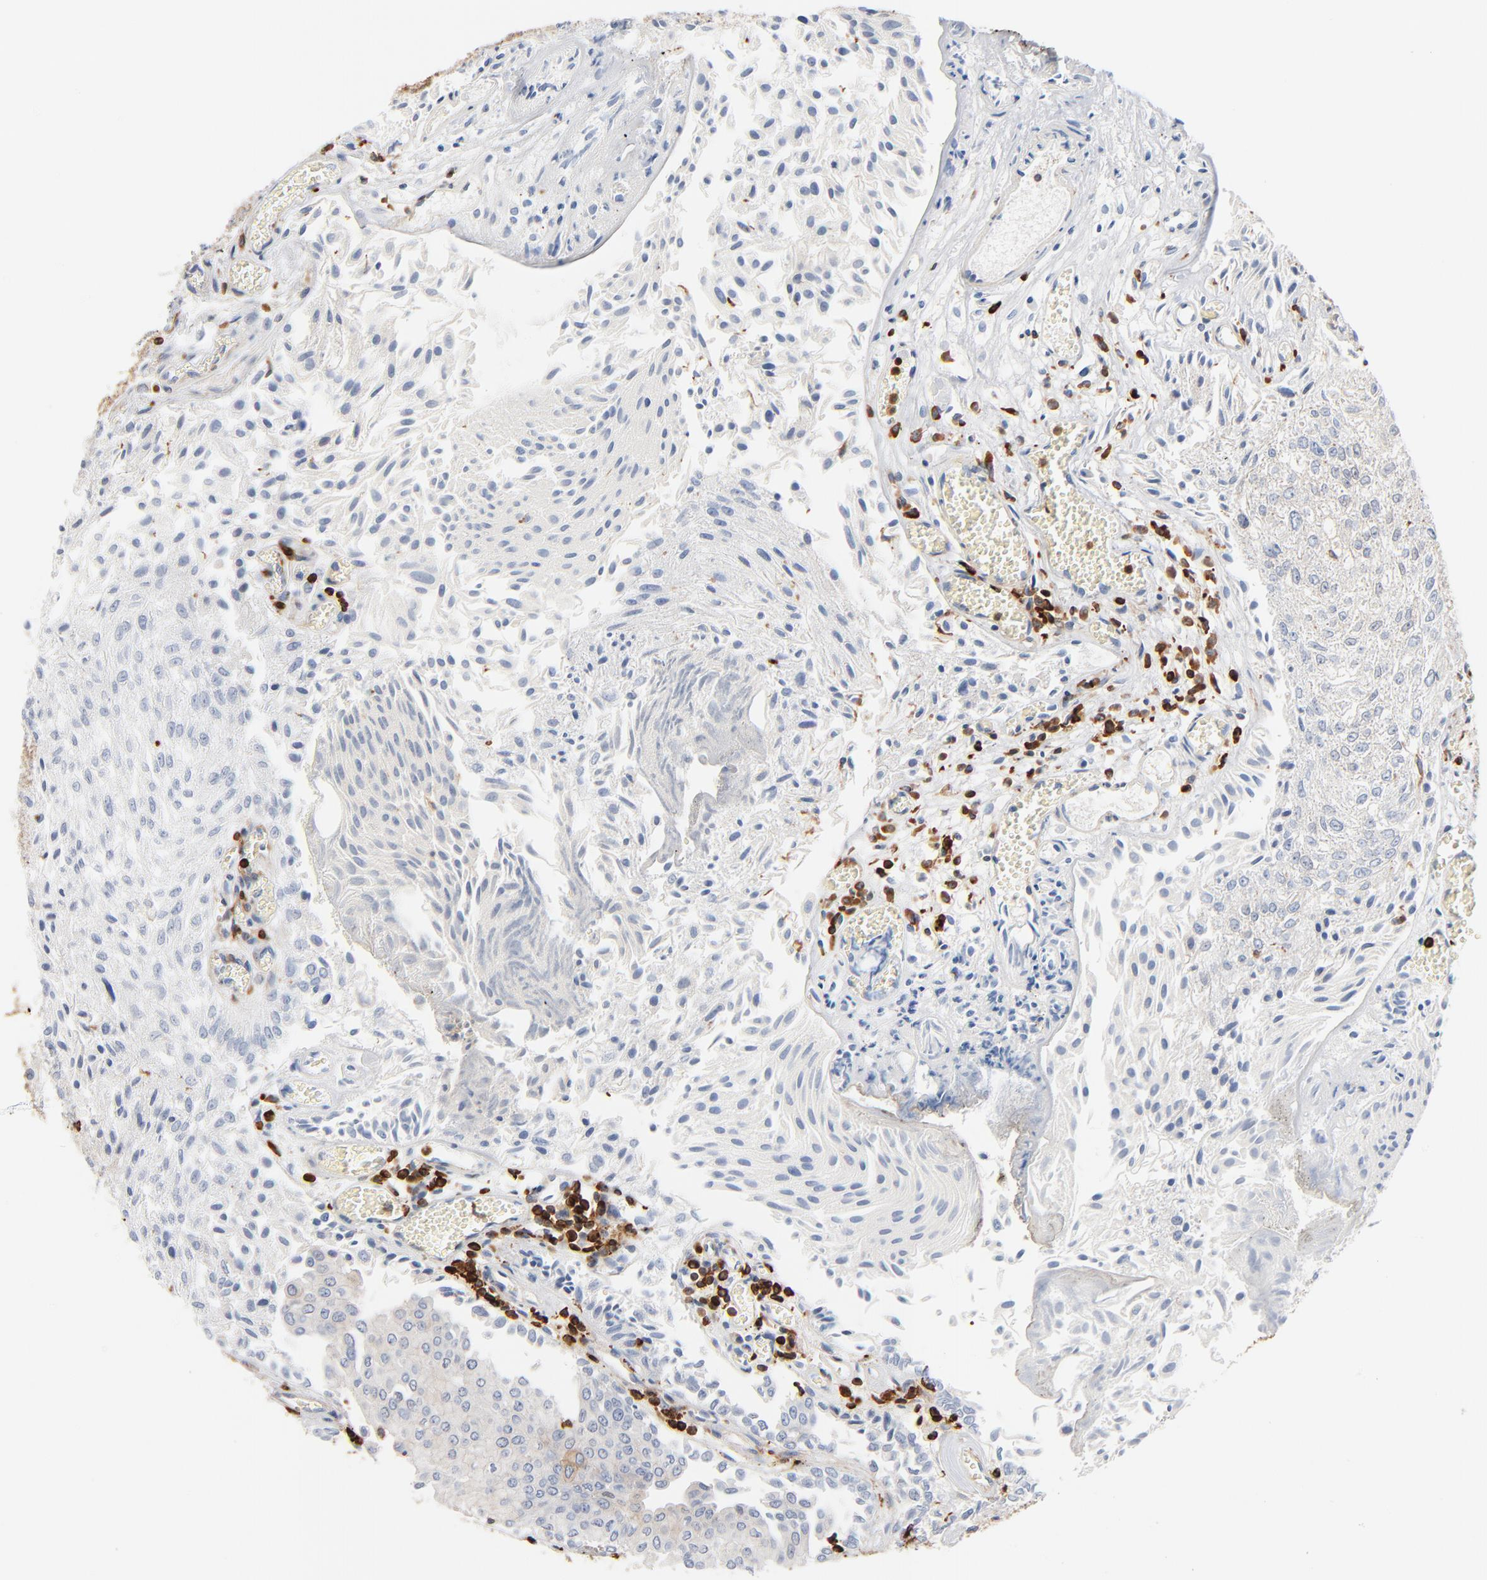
{"staining": {"intensity": "negative", "quantity": "none", "location": "none"}, "tissue": "urothelial cancer", "cell_type": "Tumor cells", "image_type": "cancer", "snomed": [{"axis": "morphology", "description": "Urothelial carcinoma, Low grade"}, {"axis": "topography", "description": "Urinary bladder"}], "caption": "A micrograph of human urothelial cancer is negative for staining in tumor cells. (DAB (3,3'-diaminobenzidine) IHC with hematoxylin counter stain).", "gene": "SH3KBP1", "patient": {"sex": "male", "age": 86}}